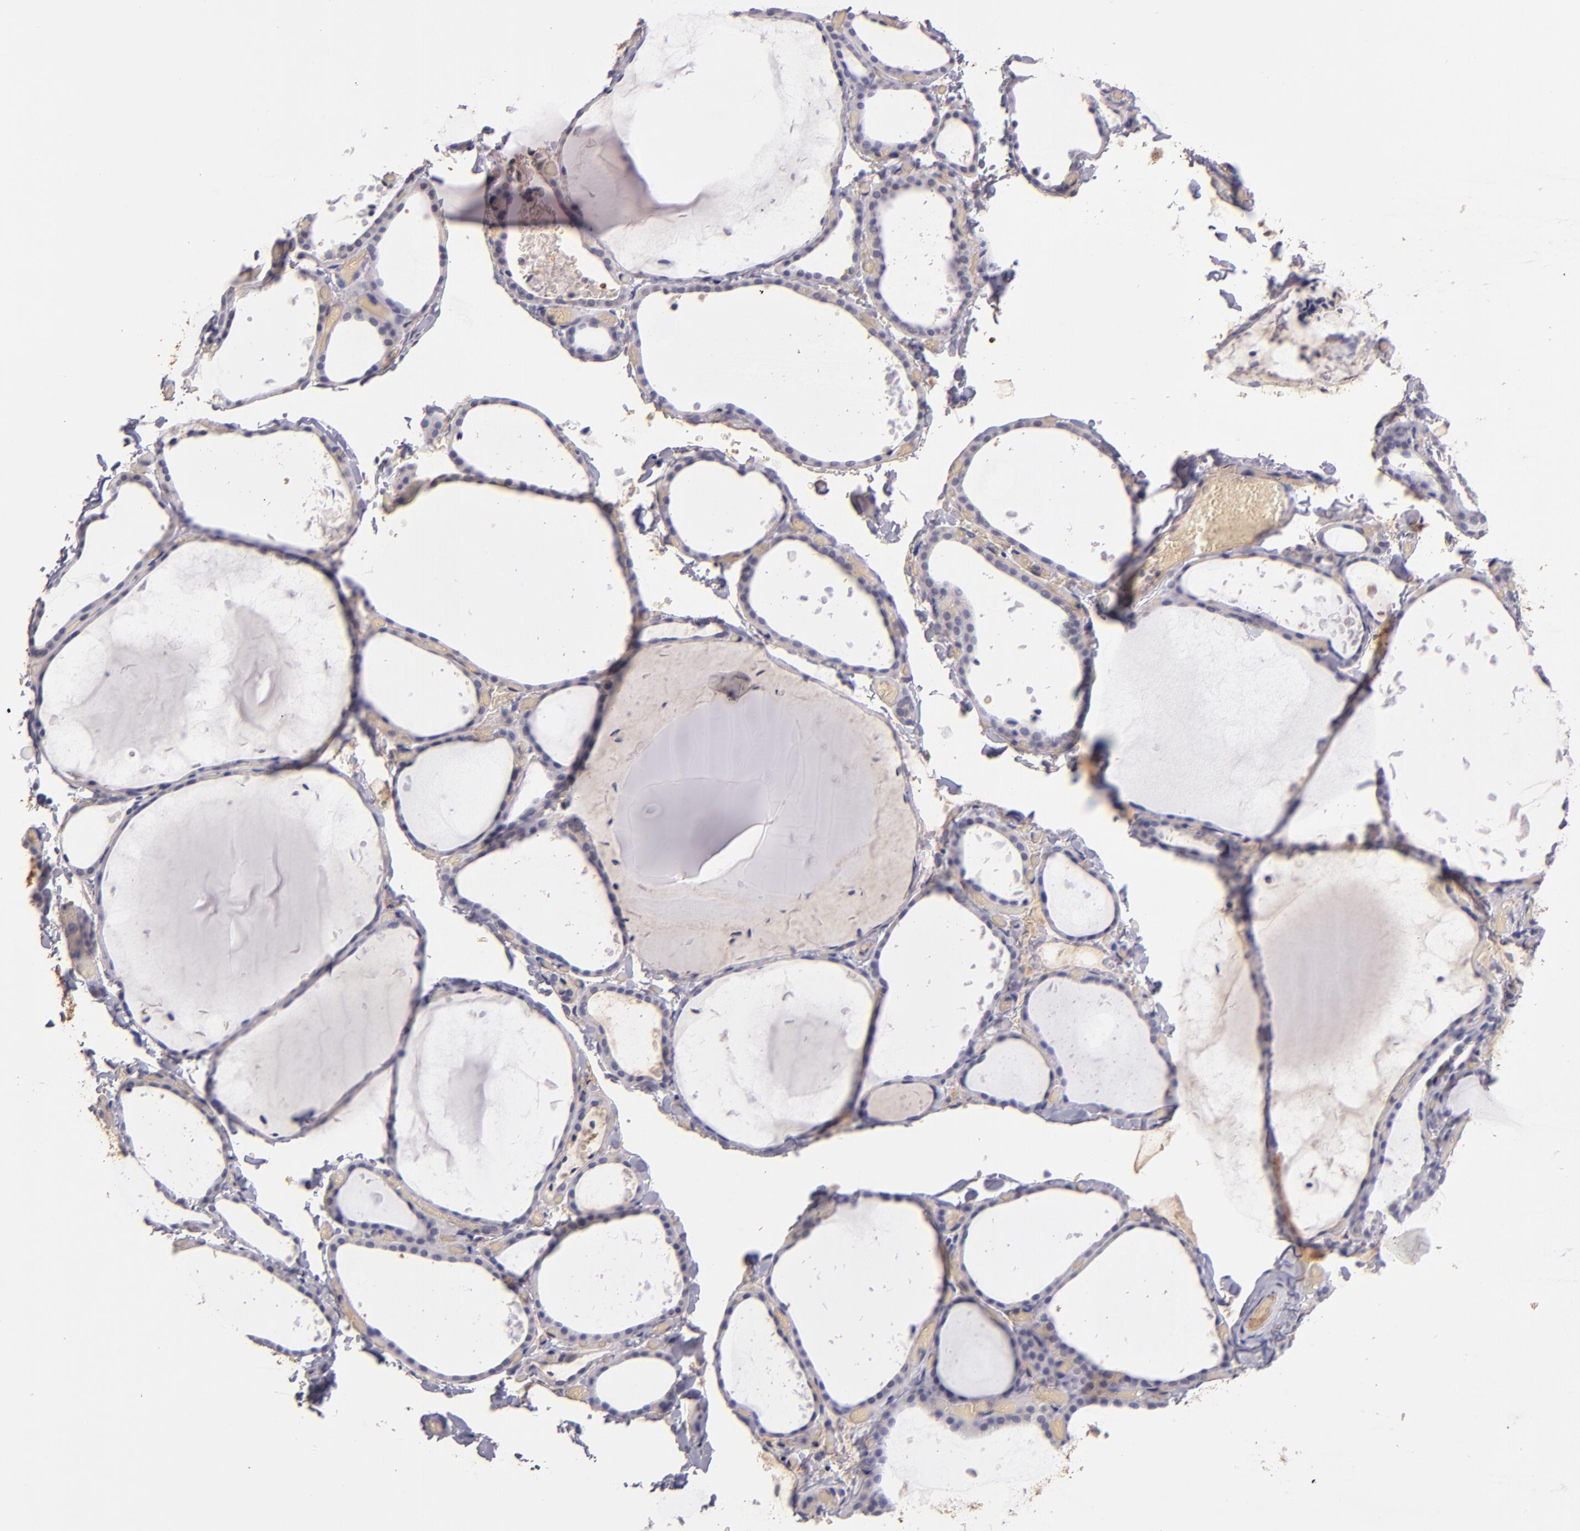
{"staining": {"intensity": "negative", "quantity": "none", "location": "none"}, "tissue": "thyroid gland", "cell_type": "Glandular cells", "image_type": "normal", "snomed": [{"axis": "morphology", "description": "Normal tissue, NOS"}, {"axis": "topography", "description": "Thyroid gland"}], "caption": "The photomicrograph reveals no staining of glandular cells in benign thyroid gland. Brightfield microscopy of immunohistochemistry (IHC) stained with DAB (3,3'-diaminobenzidine) (brown) and hematoxylin (blue), captured at high magnification.", "gene": "SERPINC1", "patient": {"sex": "female", "age": 22}}